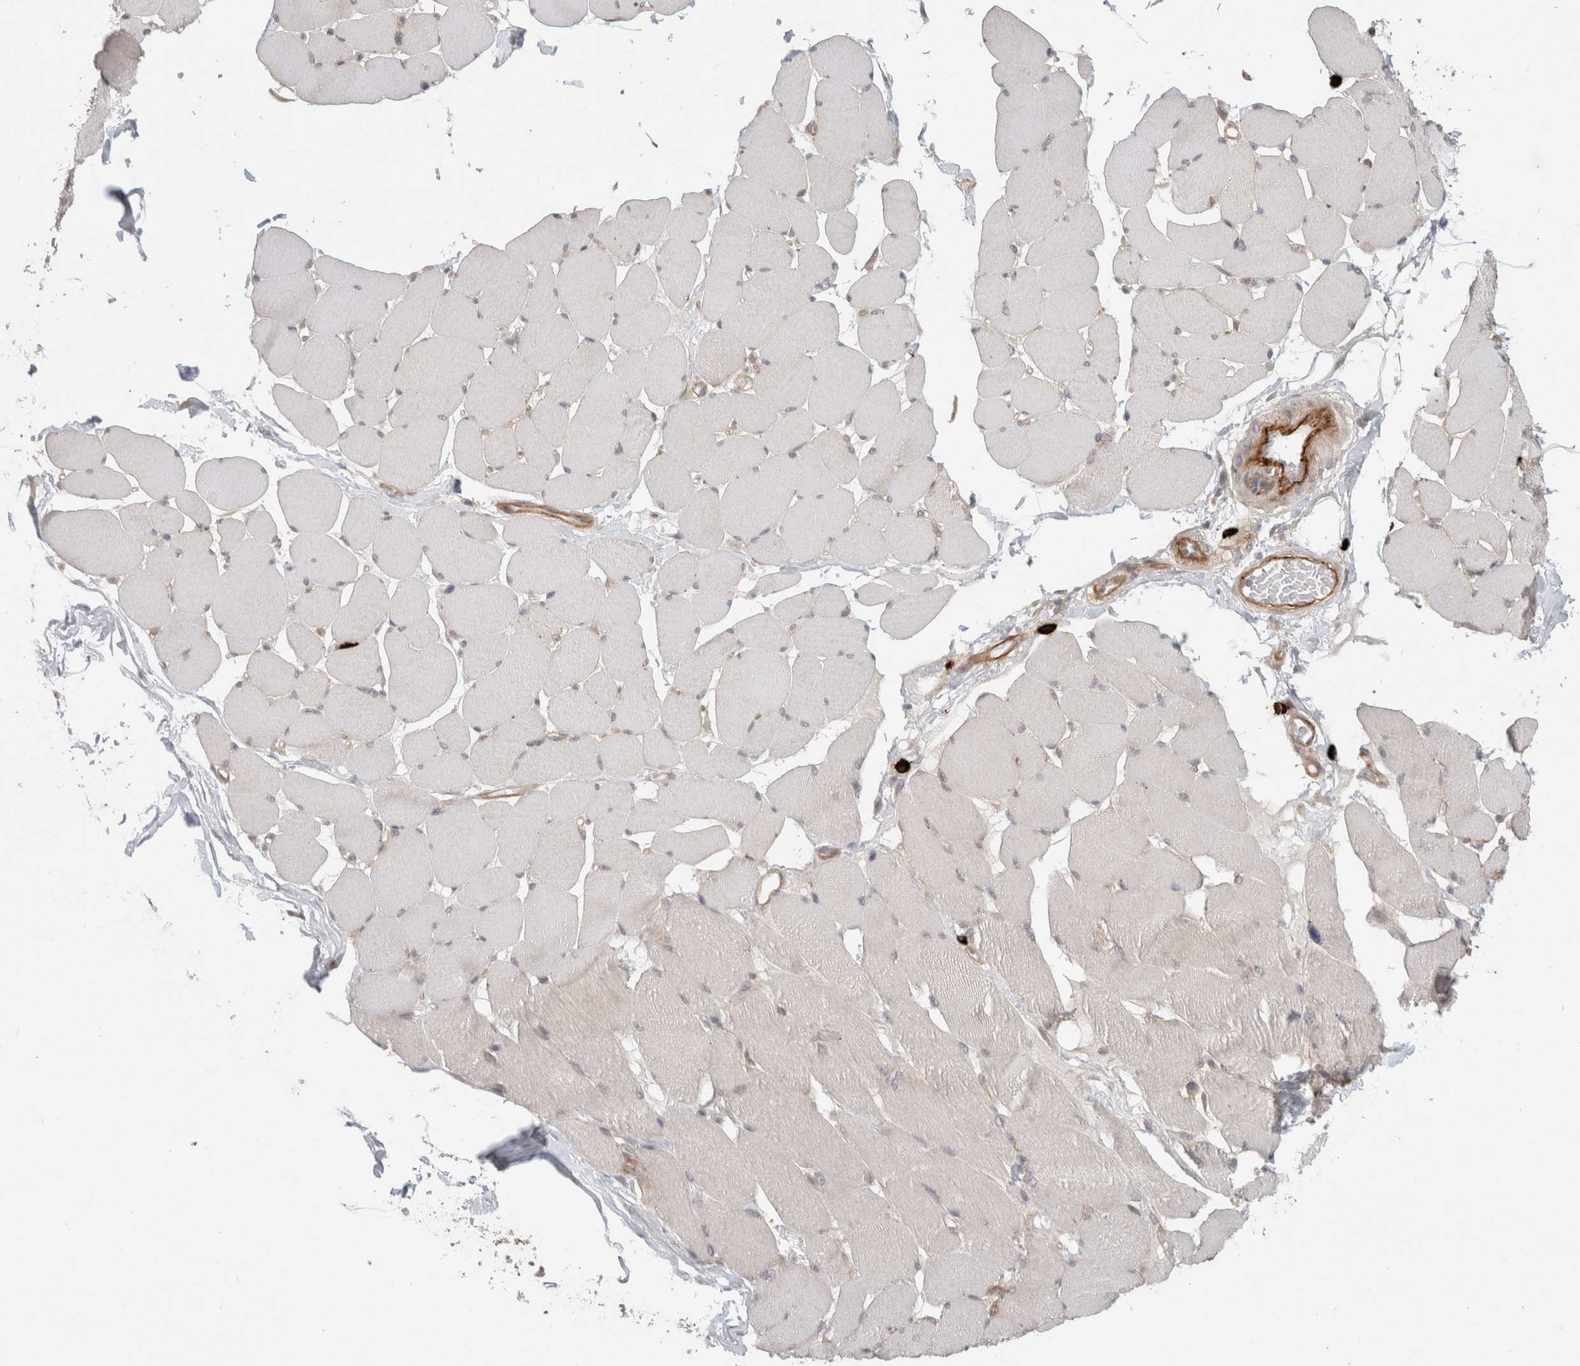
{"staining": {"intensity": "weak", "quantity": "<25%", "location": "cytoplasmic/membranous"}, "tissue": "skeletal muscle", "cell_type": "Myocytes", "image_type": "normal", "snomed": [{"axis": "morphology", "description": "Normal tissue, NOS"}, {"axis": "topography", "description": "Skin"}, {"axis": "topography", "description": "Skeletal muscle"}], "caption": "Immunohistochemistry of benign human skeletal muscle displays no positivity in myocytes.", "gene": "HSPG2", "patient": {"sex": "male", "age": 83}}